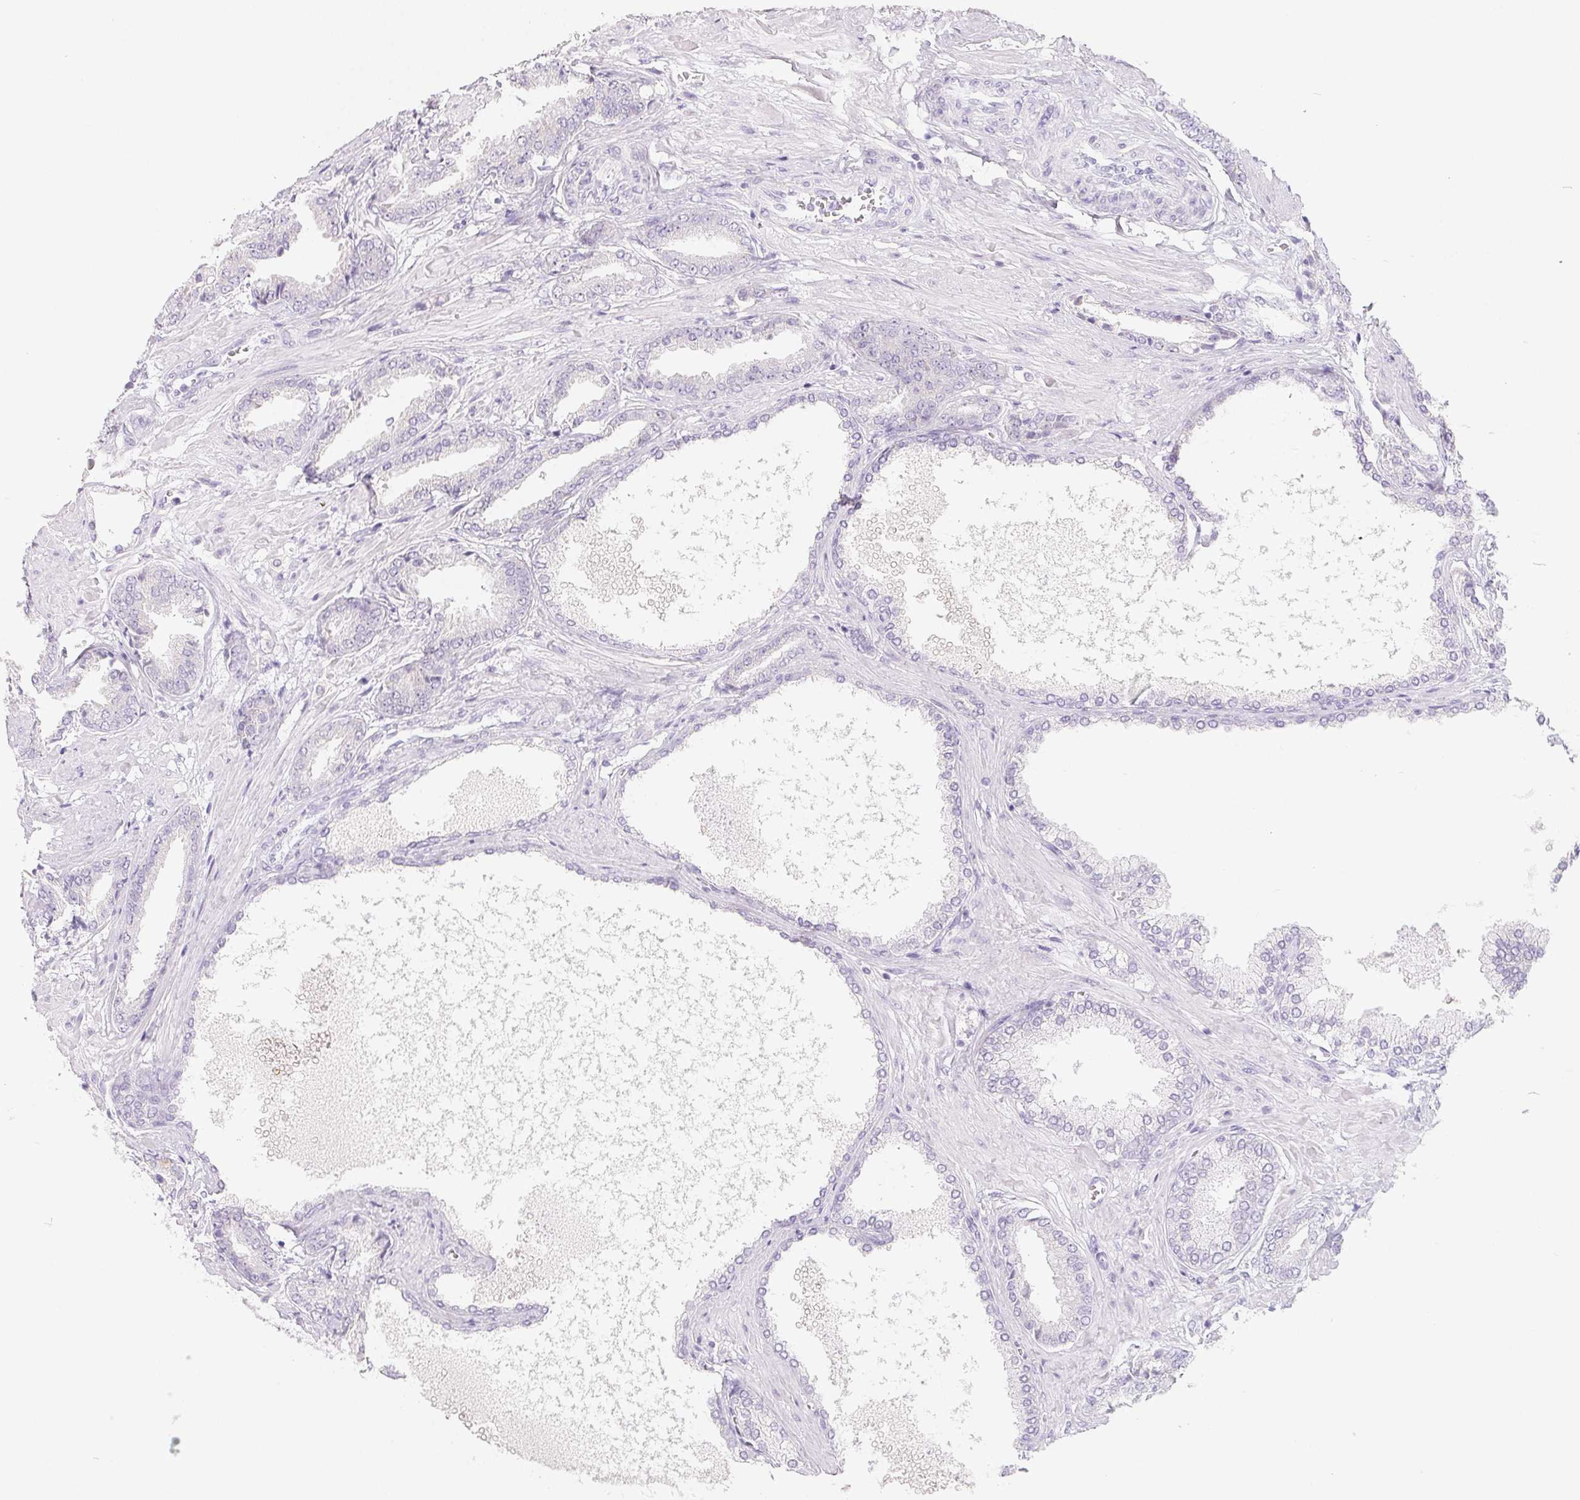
{"staining": {"intensity": "negative", "quantity": "none", "location": "none"}, "tissue": "prostate cancer", "cell_type": "Tumor cells", "image_type": "cancer", "snomed": [{"axis": "morphology", "description": "Adenocarcinoma, High grade"}, {"axis": "topography", "description": "Prostate"}], "caption": "Immunohistochemical staining of human prostate adenocarcinoma (high-grade) demonstrates no significant staining in tumor cells.", "gene": "SPACA5B", "patient": {"sex": "male", "age": 56}}